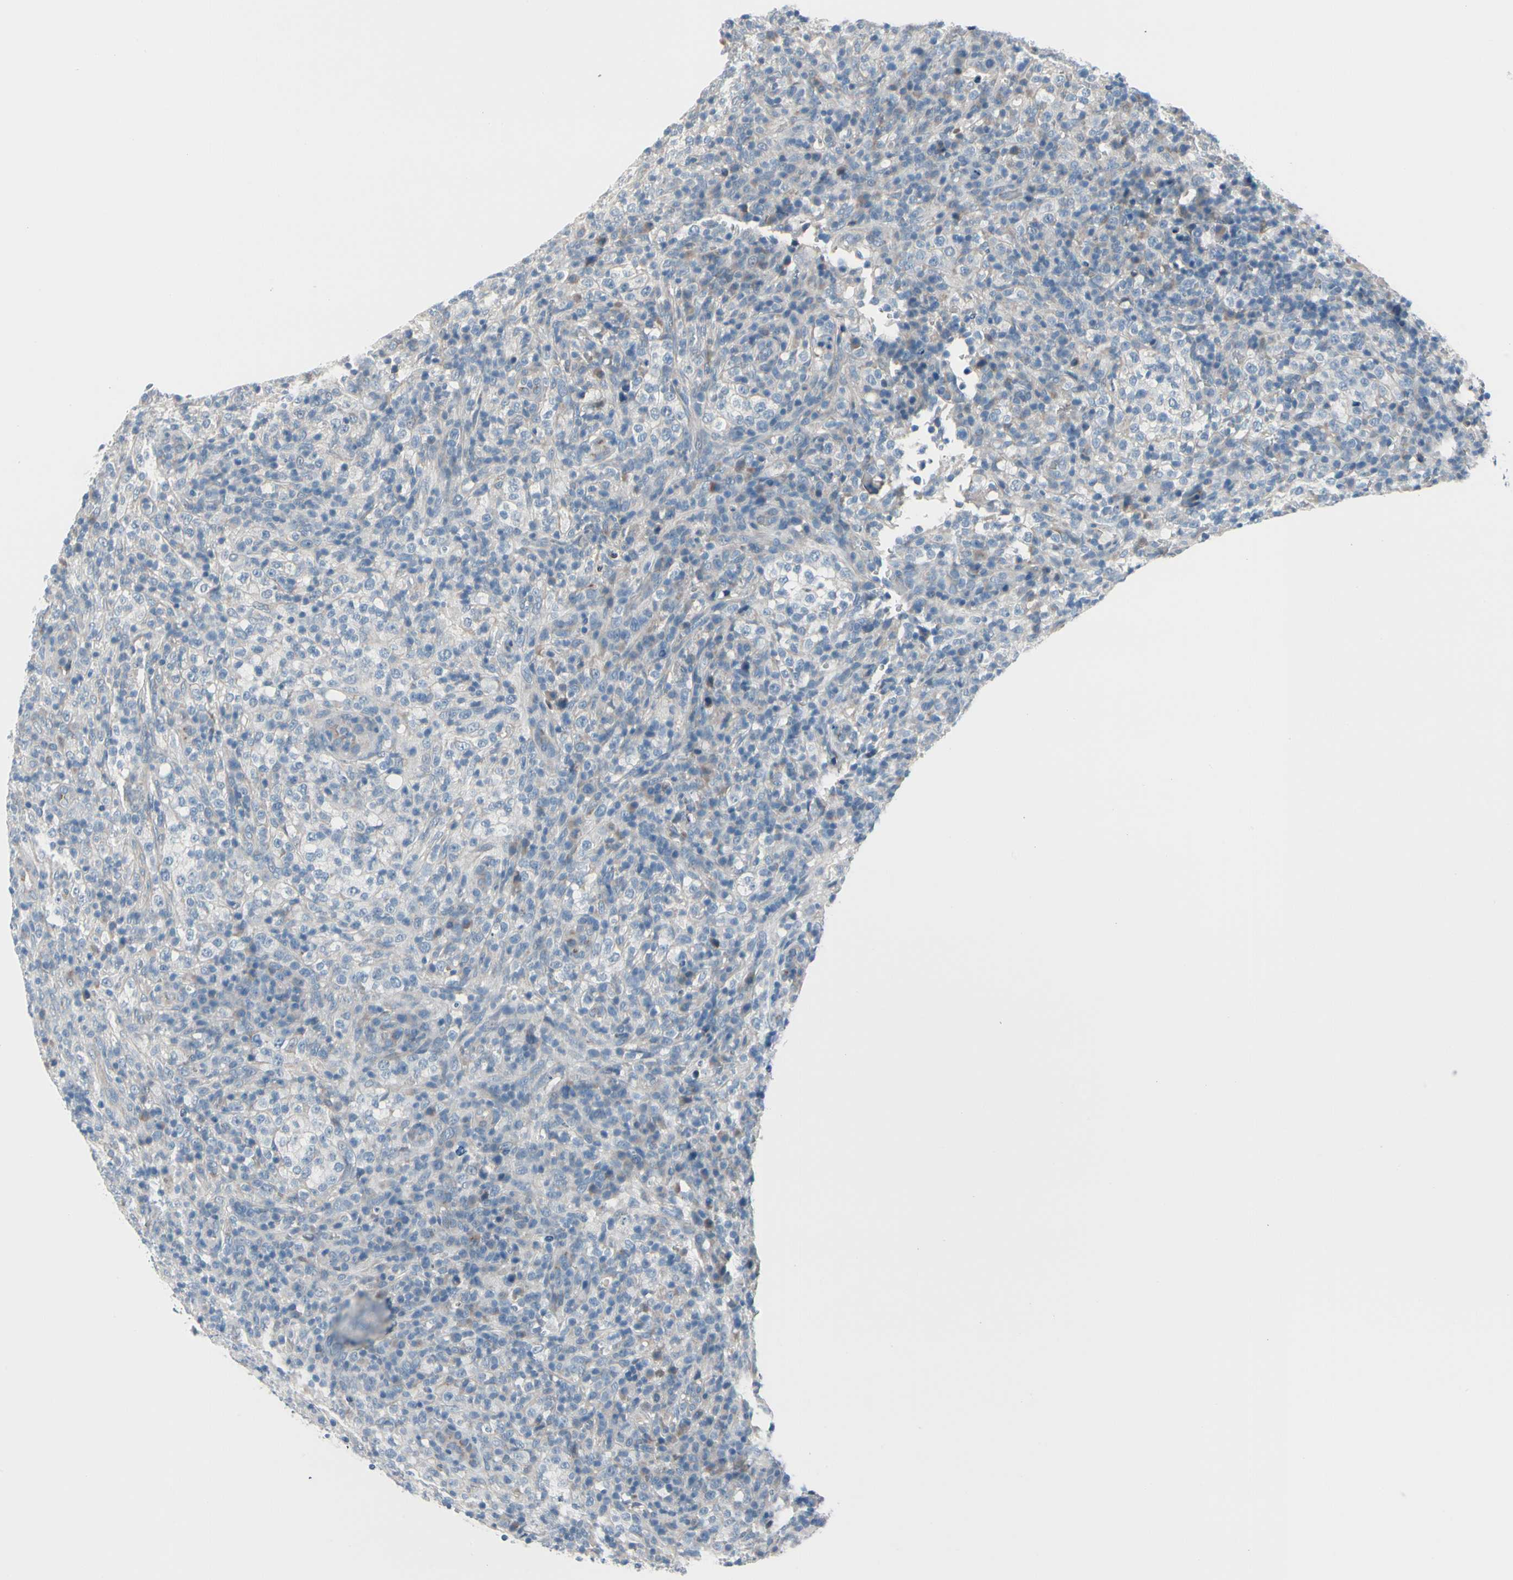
{"staining": {"intensity": "negative", "quantity": "none", "location": "none"}, "tissue": "lymphoma", "cell_type": "Tumor cells", "image_type": "cancer", "snomed": [{"axis": "morphology", "description": "Malignant lymphoma, non-Hodgkin's type, High grade"}, {"axis": "topography", "description": "Lymph node"}], "caption": "Tumor cells are negative for protein expression in human lymphoma.", "gene": "PGR", "patient": {"sex": "female", "age": 76}}